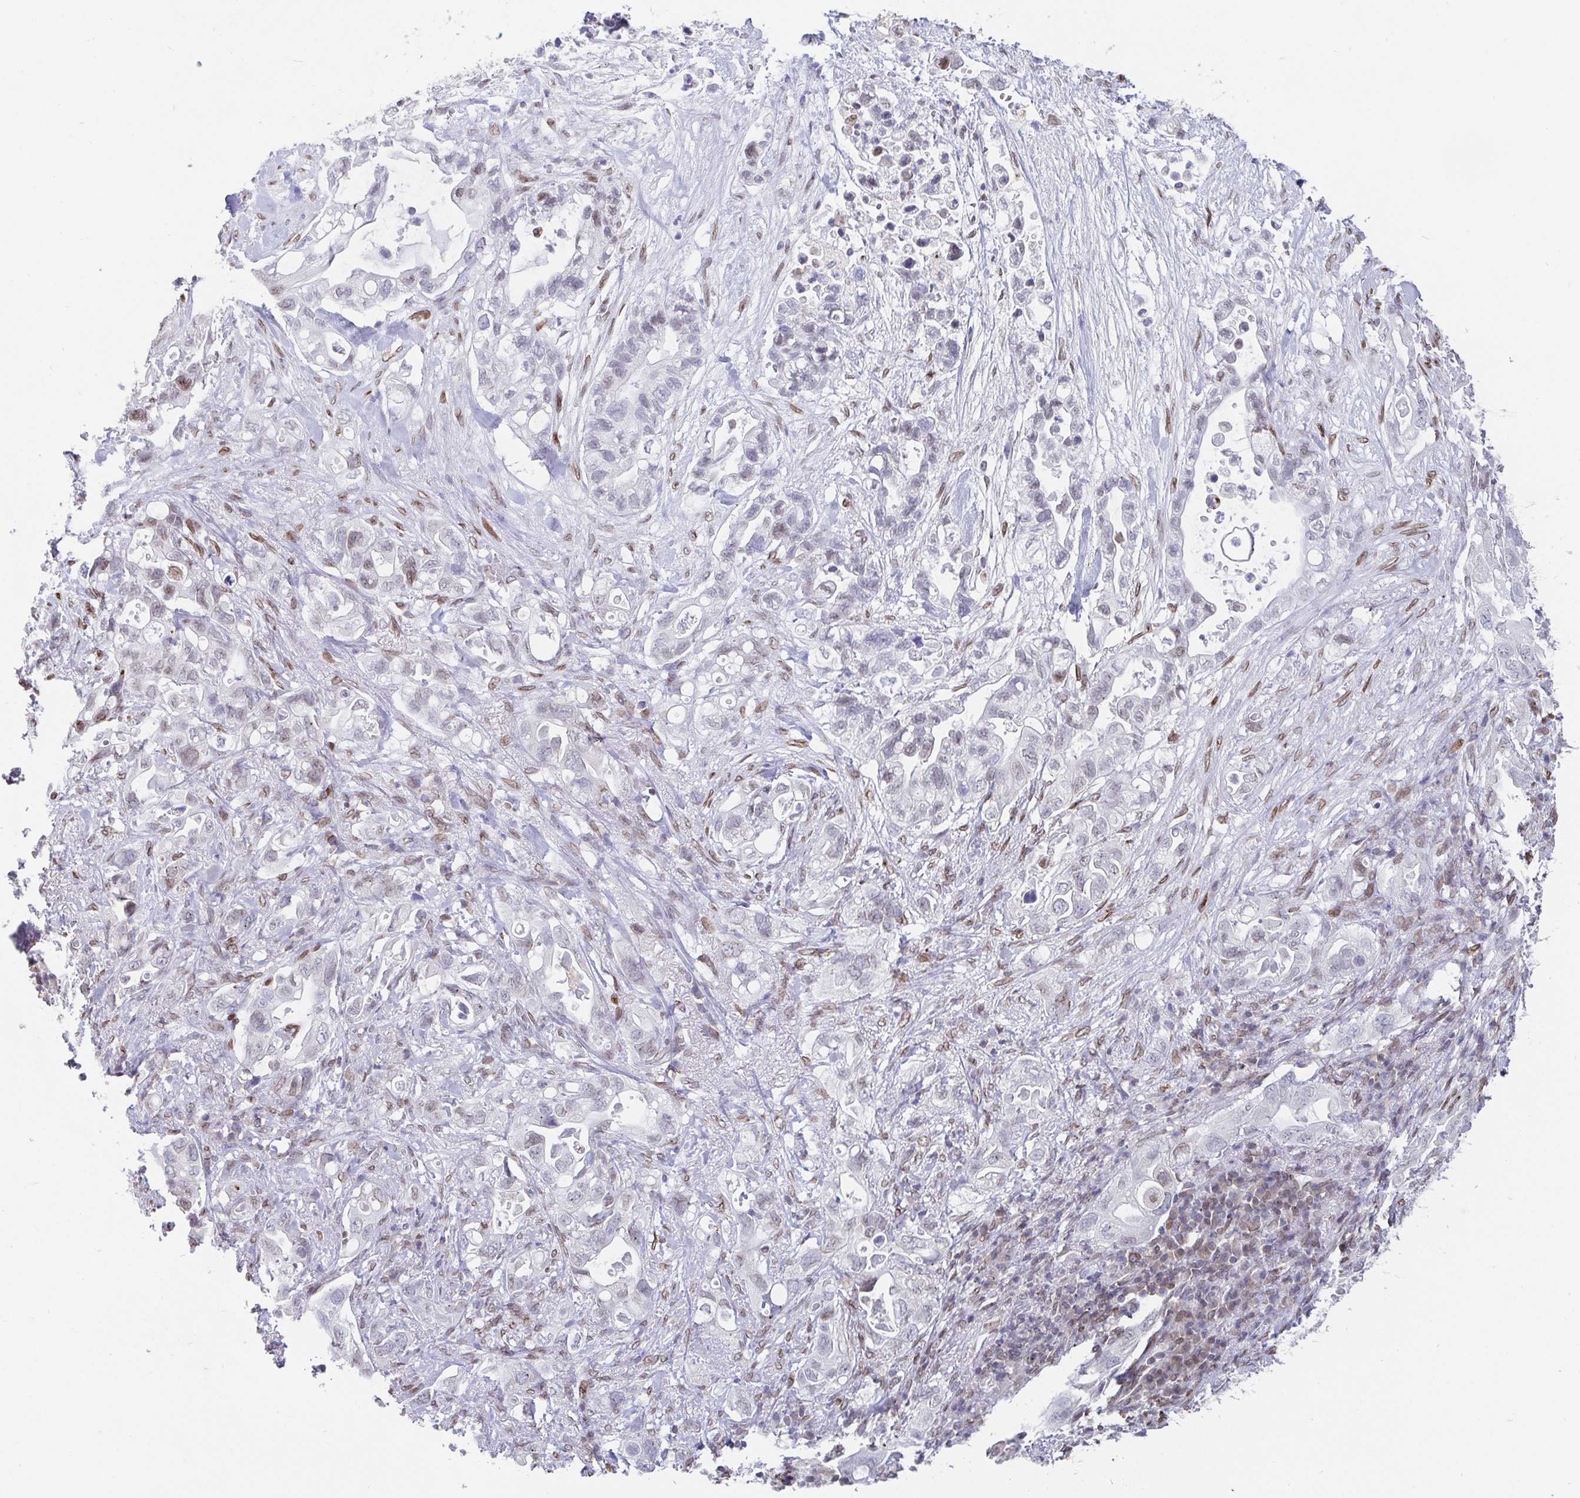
{"staining": {"intensity": "negative", "quantity": "none", "location": "none"}, "tissue": "pancreatic cancer", "cell_type": "Tumor cells", "image_type": "cancer", "snomed": [{"axis": "morphology", "description": "Adenocarcinoma, NOS"}, {"axis": "topography", "description": "Pancreas"}], "caption": "Human pancreatic cancer (adenocarcinoma) stained for a protein using immunohistochemistry (IHC) exhibits no staining in tumor cells.", "gene": "EMD", "patient": {"sex": "female", "age": 72}}